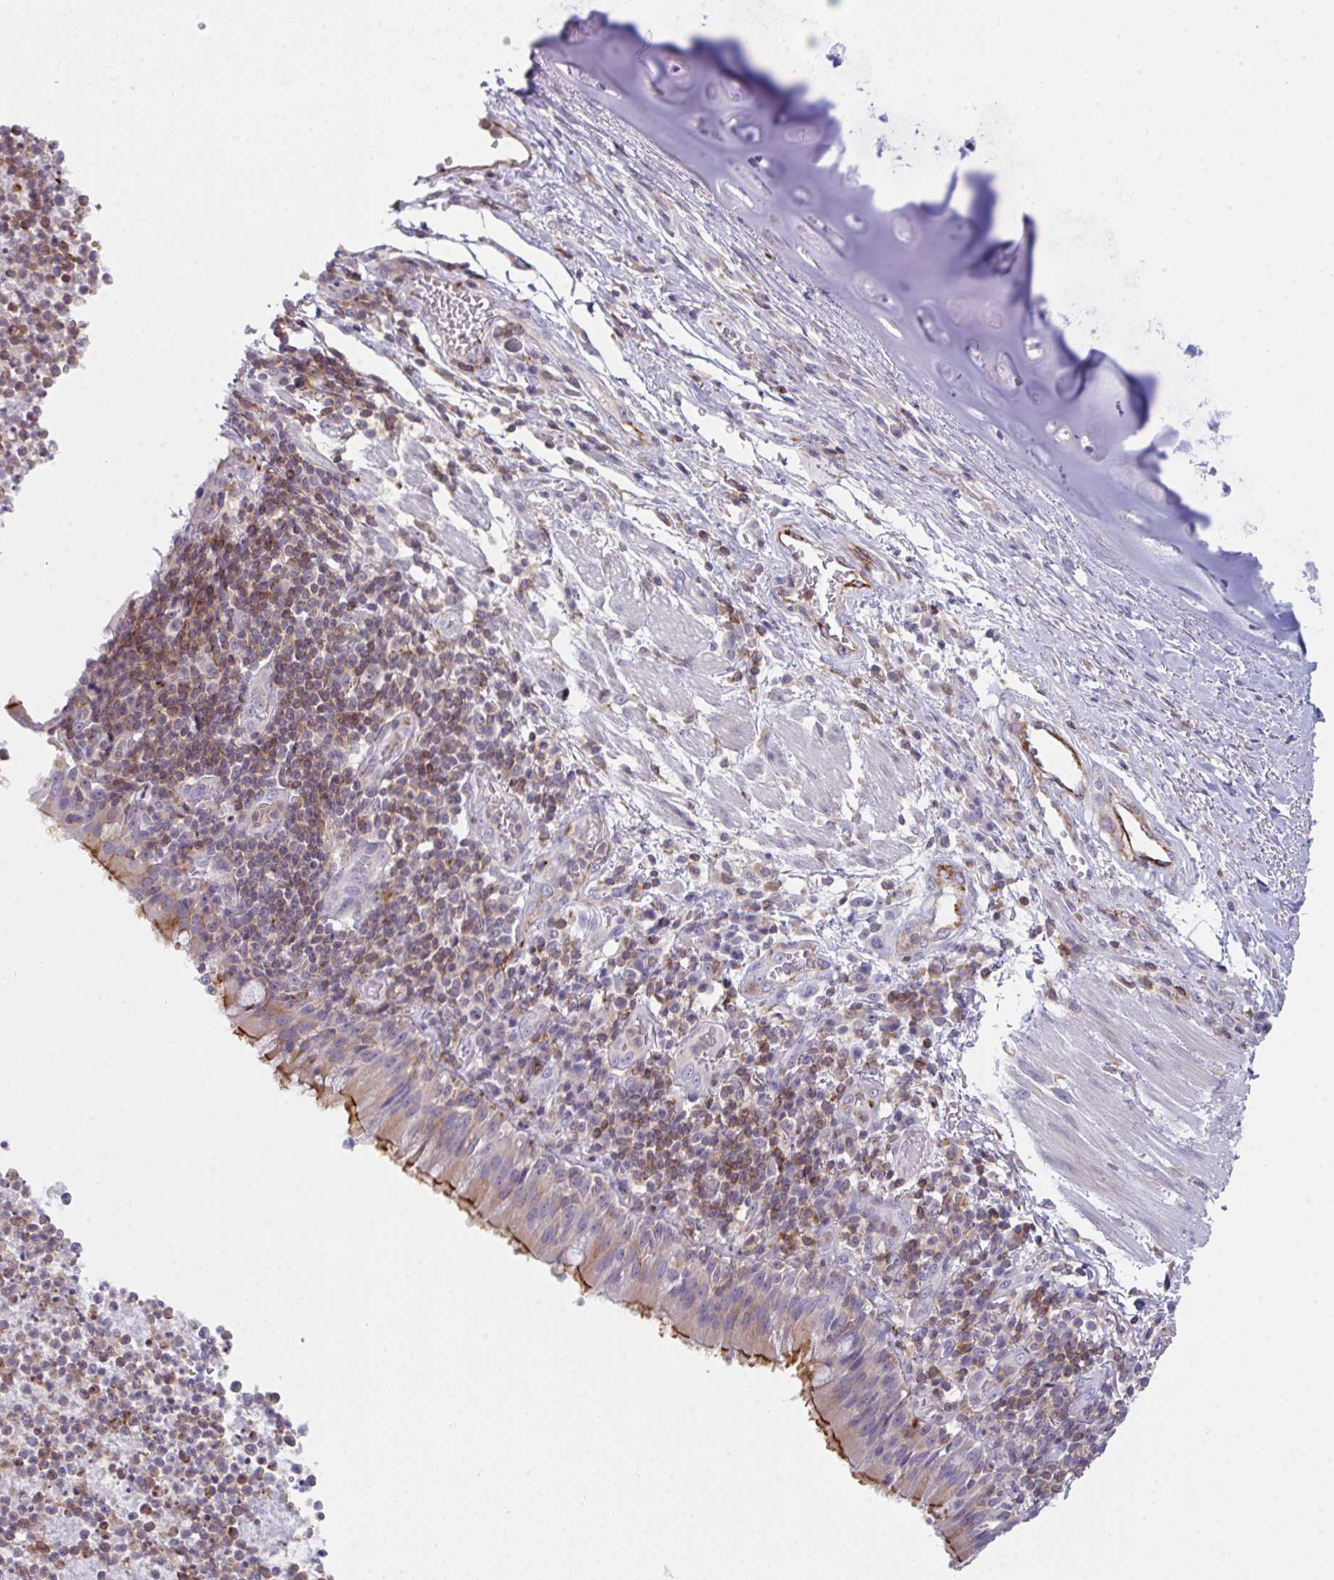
{"staining": {"intensity": "moderate", "quantity": ">75%", "location": "cytoplasmic/membranous"}, "tissue": "bronchus", "cell_type": "Respiratory epithelial cells", "image_type": "normal", "snomed": [{"axis": "morphology", "description": "Normal tissue, NOS"}, {"axis": "topography", "description": "Cartilage tissue"}, {"axis": "topography", "description": "Bronchus"}], "caption": "The histopathology image displays staining of normal bronchus, revealing moderate cytoplasmic/membranous protein expression (brown color) within respiratory epithelial cells.", "gene": "CD80", "patient": {"sex": "male", "age": 56}}